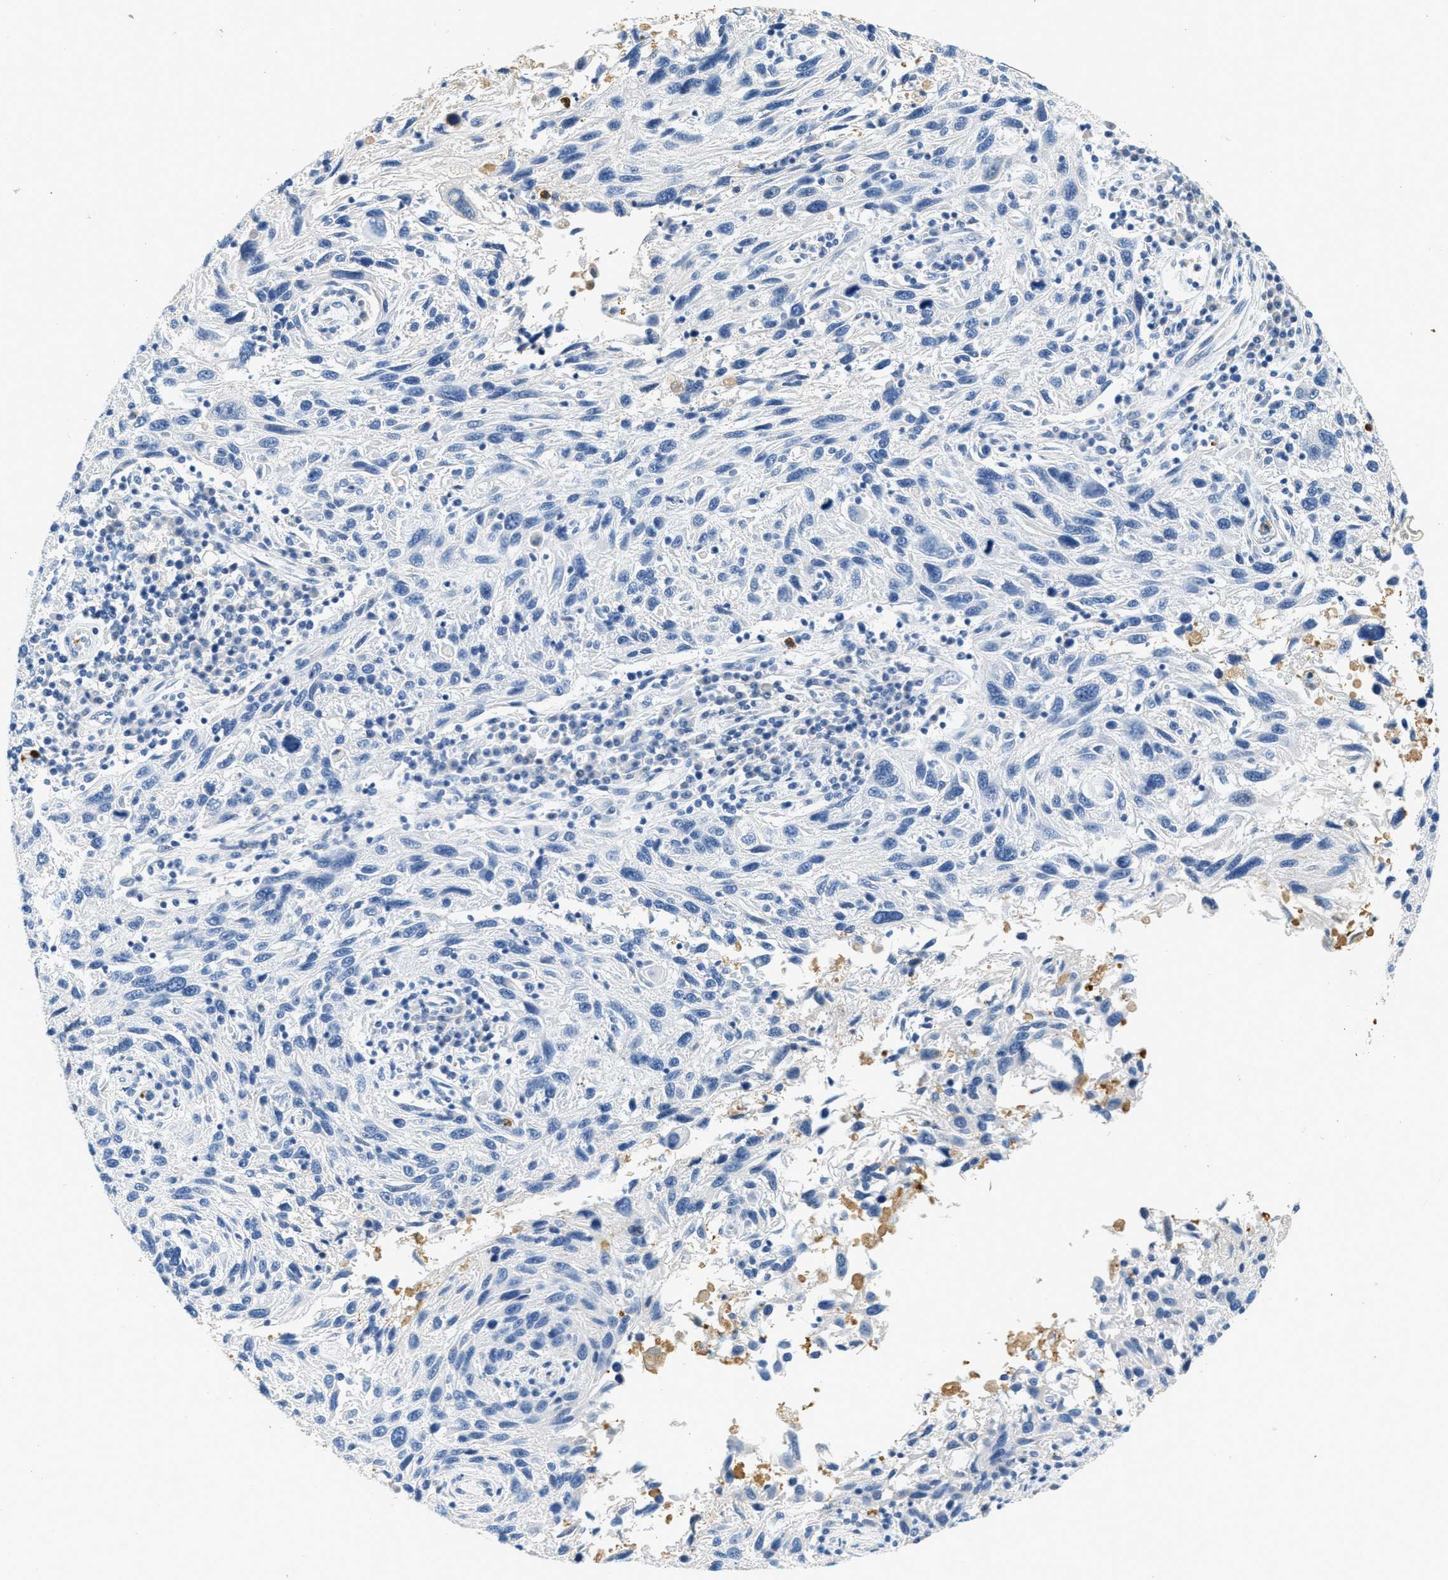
{"staining": {"intensity": "negative", "quantity": "none", "location": "none"}, "tissue": "melanoma", "cell_type": "Tumor cells", "image_type": "cancer", "snomed": [{"axis": "morphology", "description": "Malignant melanoma, NOS"}, {"axis": "topography", "description": "Skin"}], "caption": "This is an immunohistochemistry (IHC) photomicrograph of malignant melanoma. There is no expression in tumor cells.", "gene": "LCN2", "patient": {"sex": "male", "age": 53}}